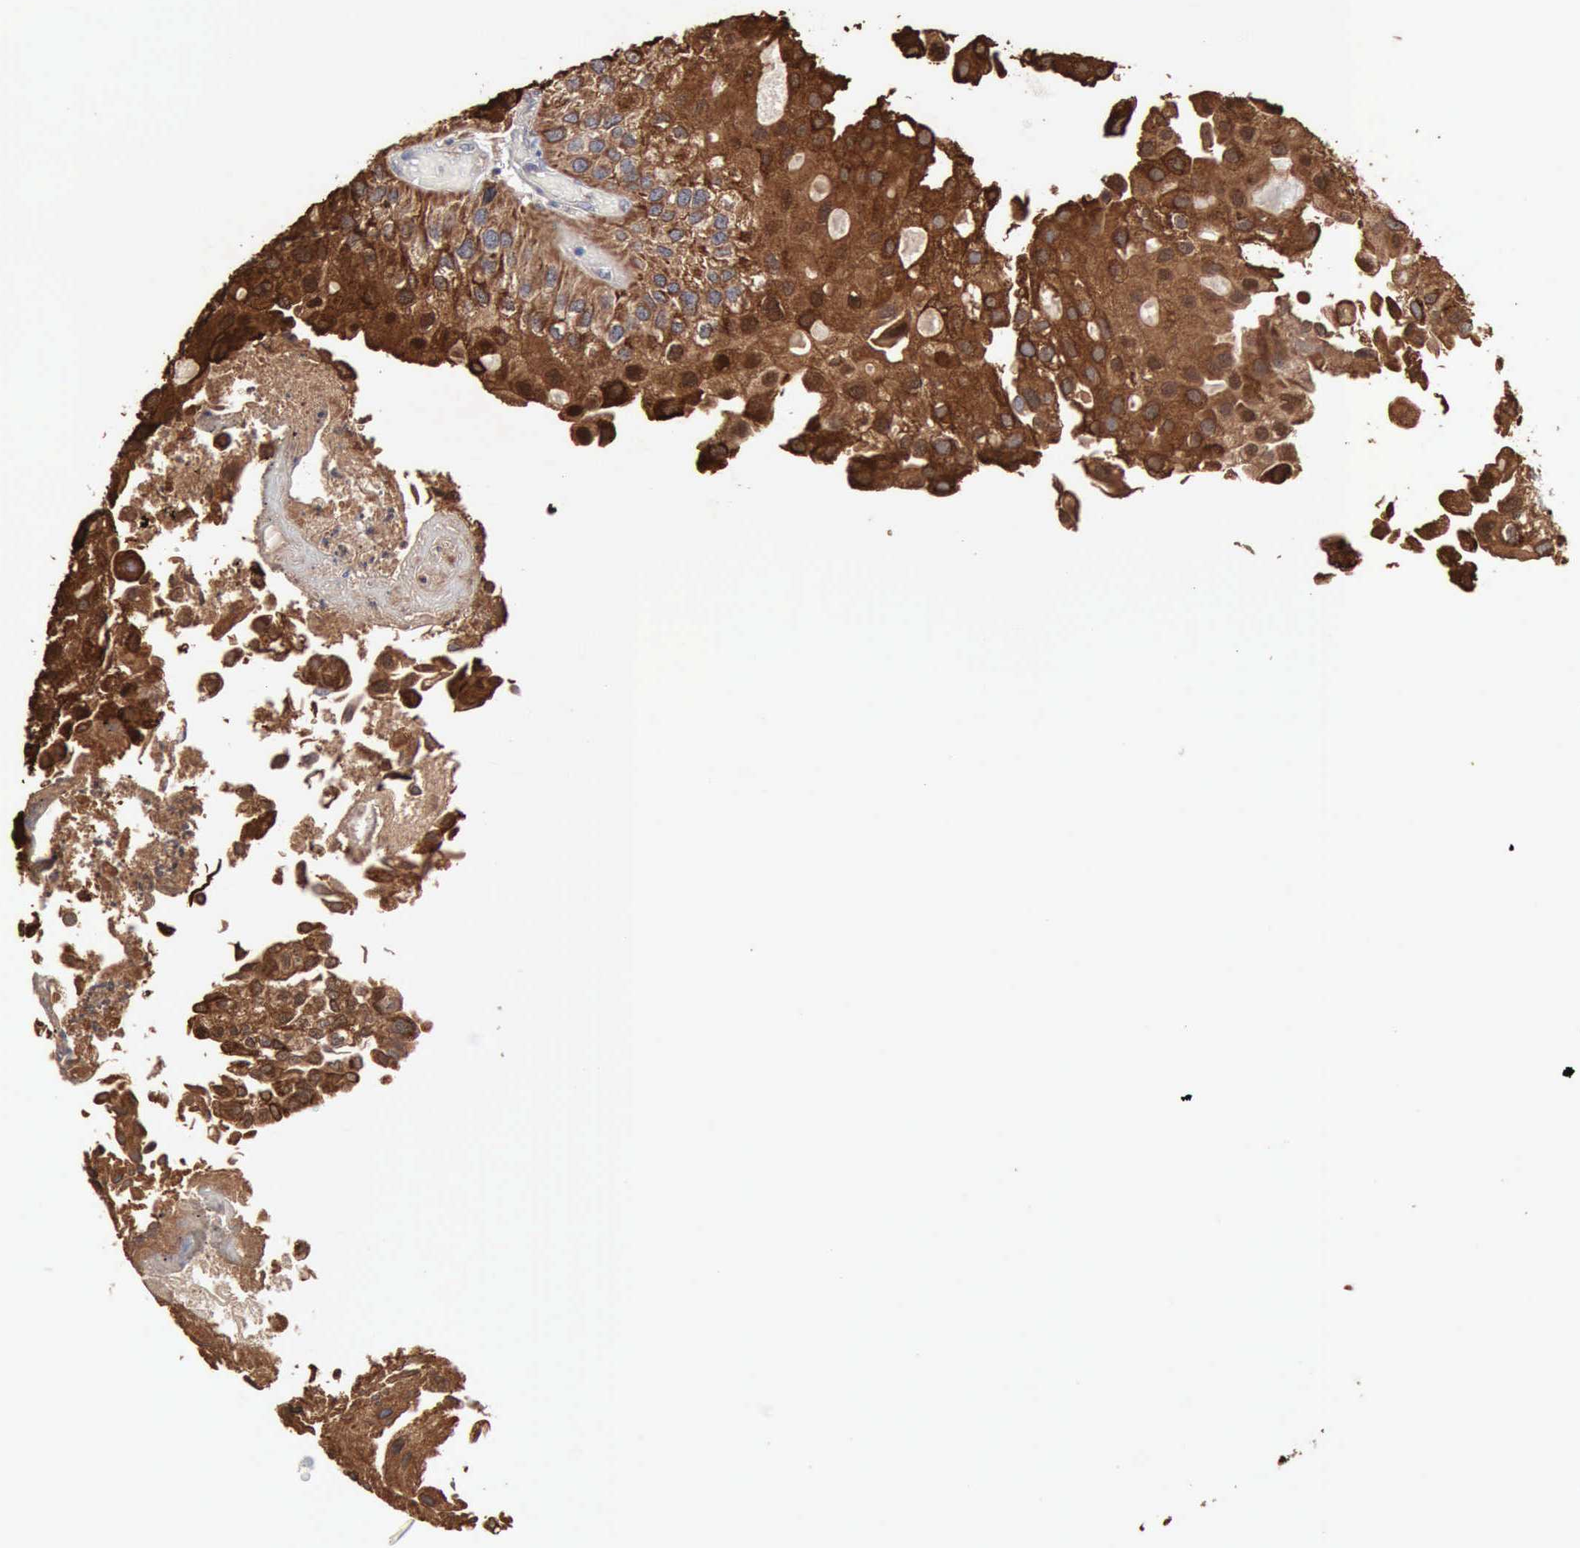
{"staining": {"intensity": "strong", "quantity": ">75%", "location": "cytoplasmic/membranous"}, "tissue": "urothelial cancer", "cell_type": "Tumor cells", "image_type": "cancer", "snomed": [{"axis": "morphology", "description": "Urothelial carcinoma, Low grade"}, {"axis": "topography", "description": "Urinary bladder"}], "caption": "Immunohistochemistry (IHC) of human low-grade urothelial carcinoma shows high levels of strong cytoplasmic/membranous expression in about >75% of tumor cells.", "gene": "APOL2", "patient": {"sex": "female", "age": 89}}